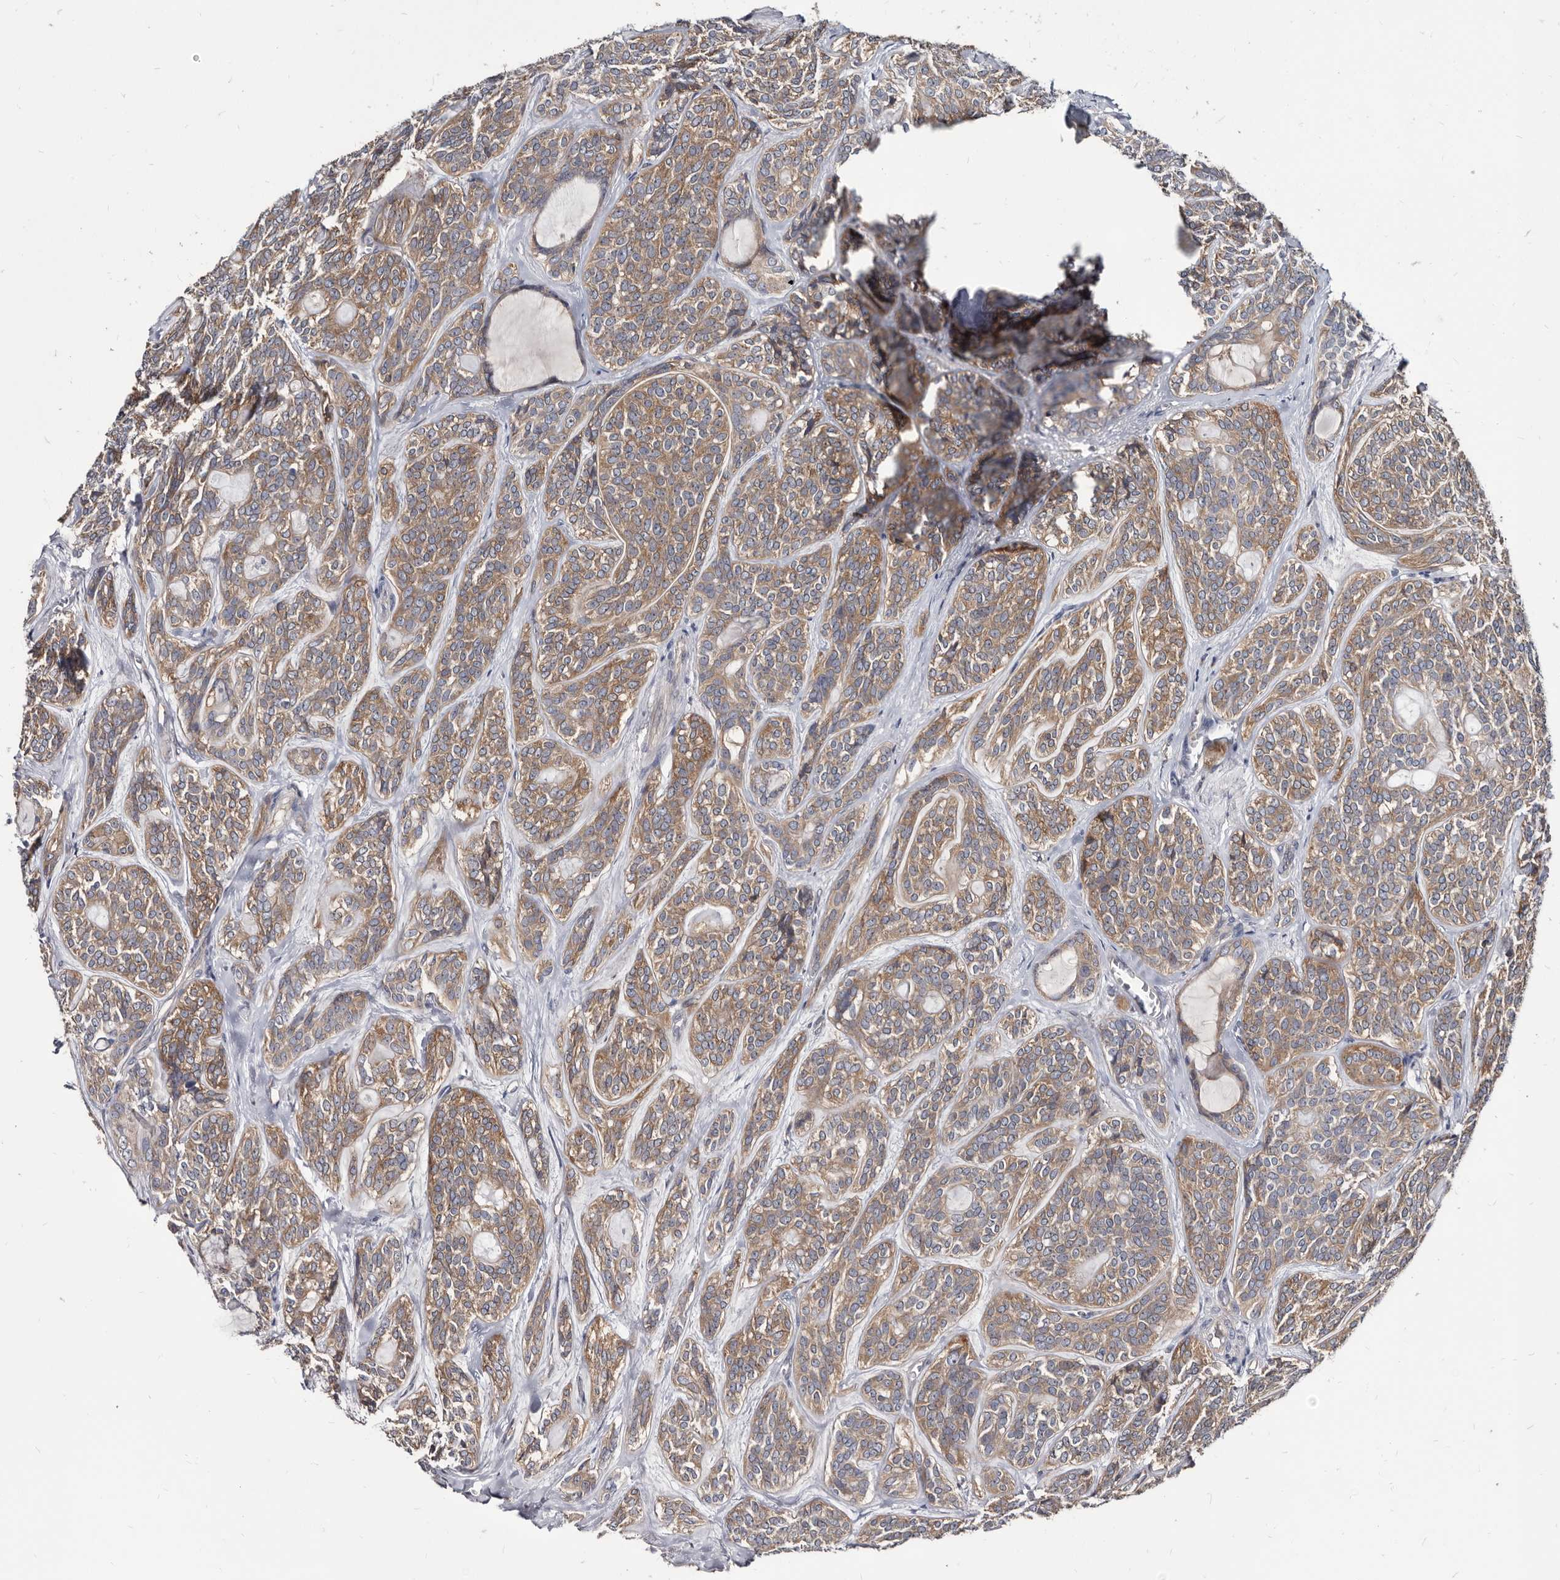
{"staining": {"intensity": "moderate", "quantity": ">75%", "location": "cytoplasmic/membranous"}, "tissue": "head and neck cancer", "cell_type": "Tumor cells", "image_type": "cancer", "snomed": [{"axis": "morphology", "description": "Adenocarcinoma, NOS"}, {"axis": "topography", "description": "Head-Neck"}], "caption": "Protein staining by IHC demonstrates moderate cytoplasmic/membranous positivity in about >75% of tumor cells in adenocarcinoma (head and neck).", "gene": "ABCF2", "patient": {"sex": "male", "age": 66}}